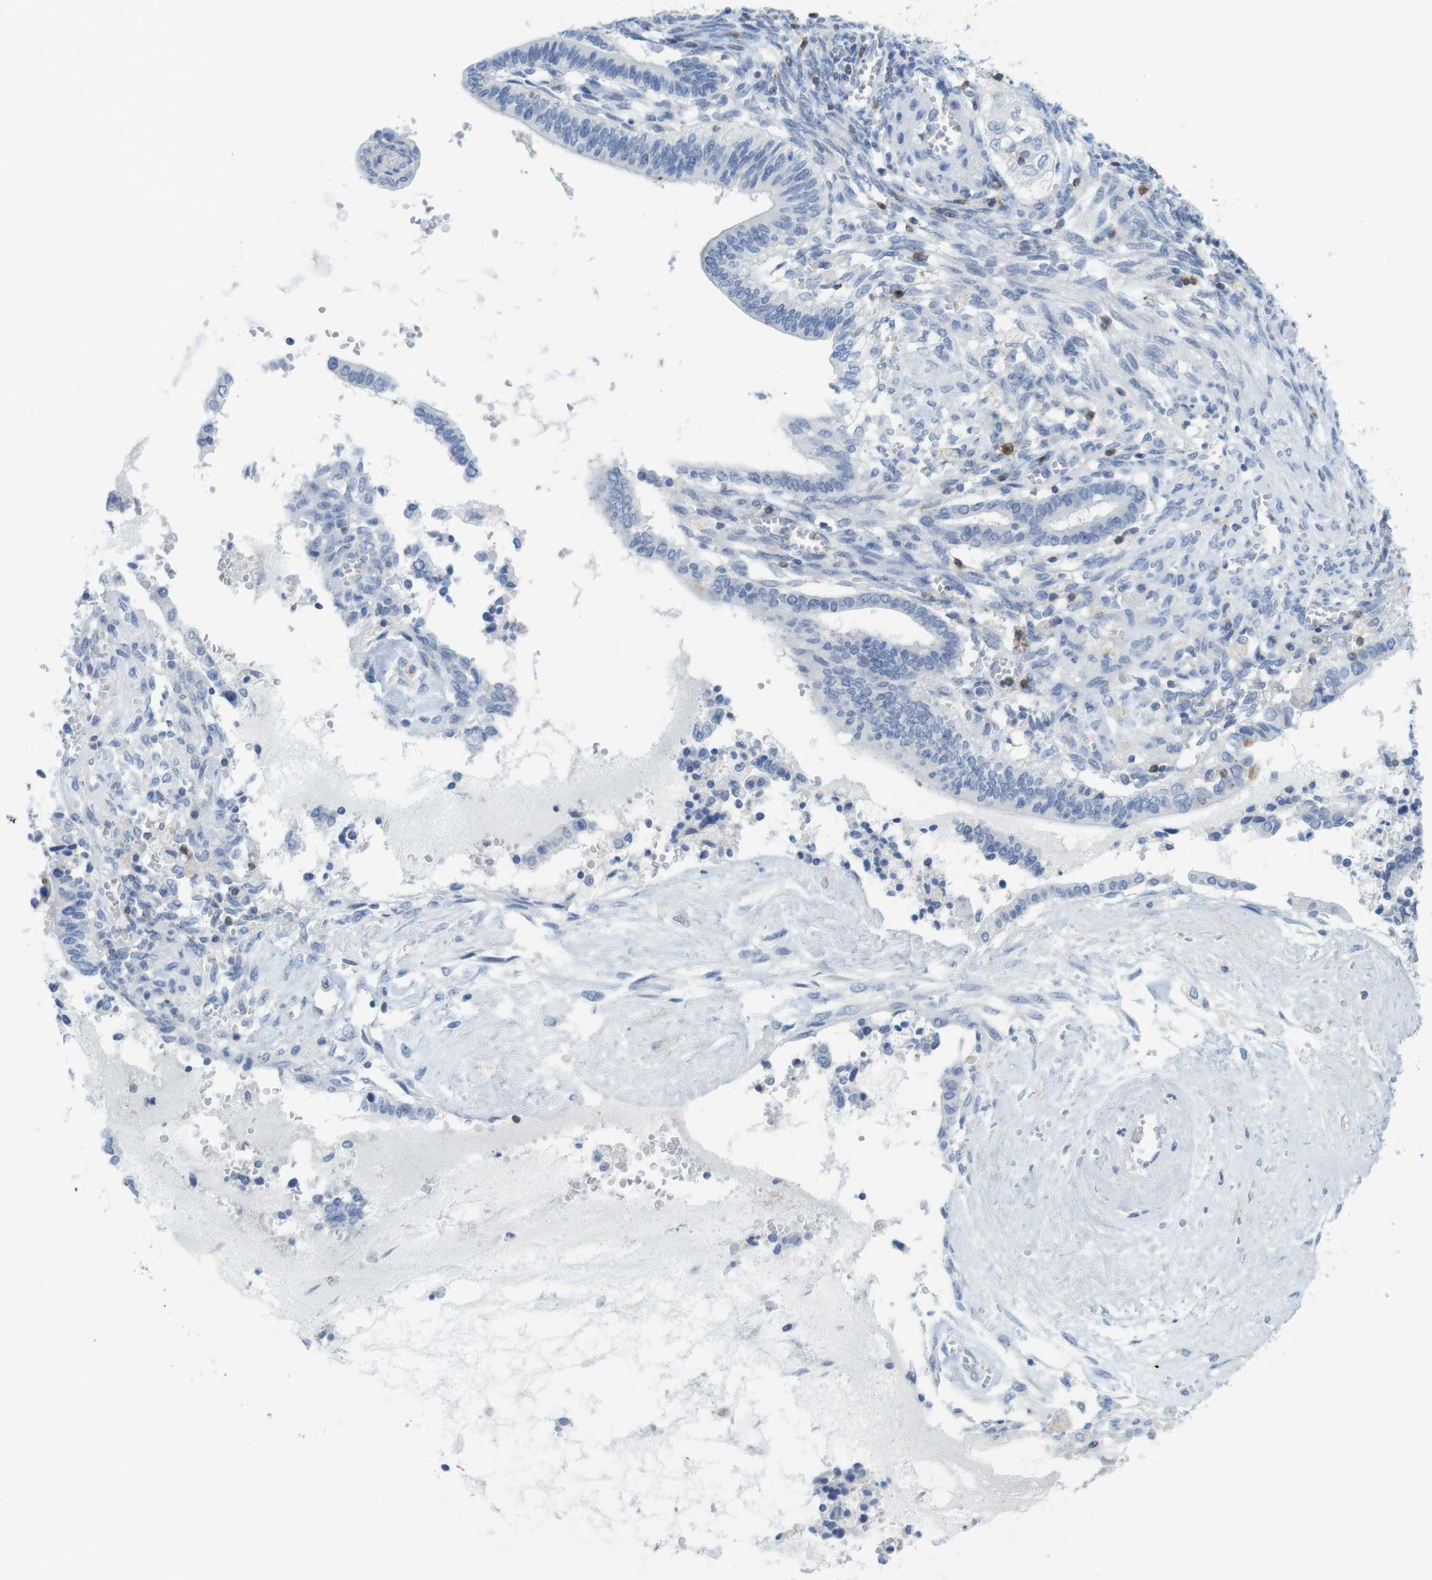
{"staining": {"intensity": "negative", "quantity": "none", "location": "none"}, "tissue": "cervical cancer", "cell_type": "Tumor cells", "image_type": "cancer", "snomed": [{"axis": "morphology", "description": "Adenocarcinoma, NOS"}, {"axis": "topography", "description": "Cervix"}], "caption": "A histopathology image of human cervical adenocarcinoma is negative for staining in tumor cells.", "gene": "CD5", "patient": {"sex": "female", "age": 44}}